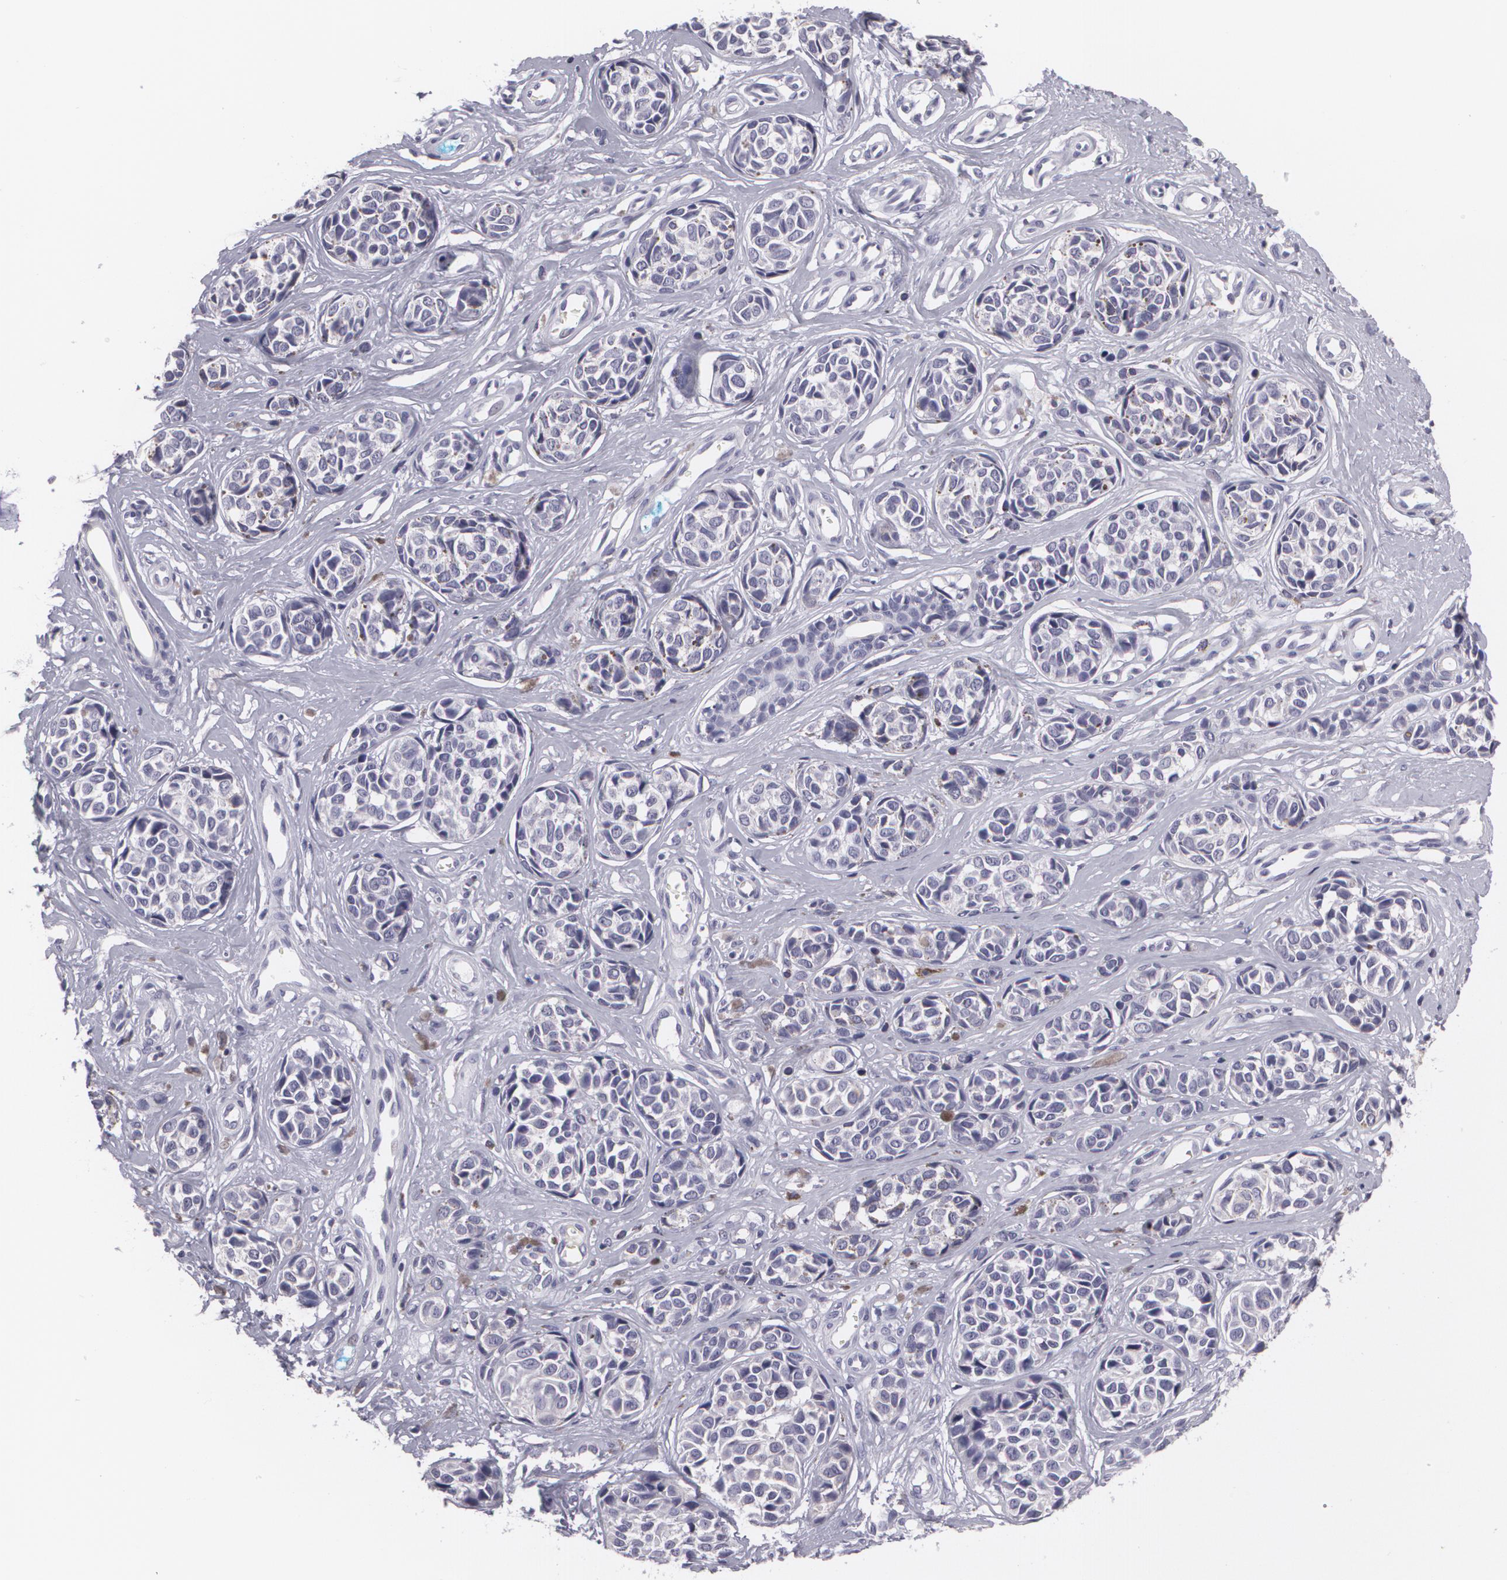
{"staining": {"intensity": "negative", "quantity": "none", "location": "none"}, "tissue": "melanoma", "cell_type": "Tumor cells", "image_type": "cancer", "snomed": [{"axis": "morphology", "description": "Malignant melanoma, NOS"}, {"axis": "topography", "description": "Skin"}], "caption": "The image displays no staining of tumor cells in melanoma.", "gene": "MAP2", "patient": {"sex": "male", "age": 79}}